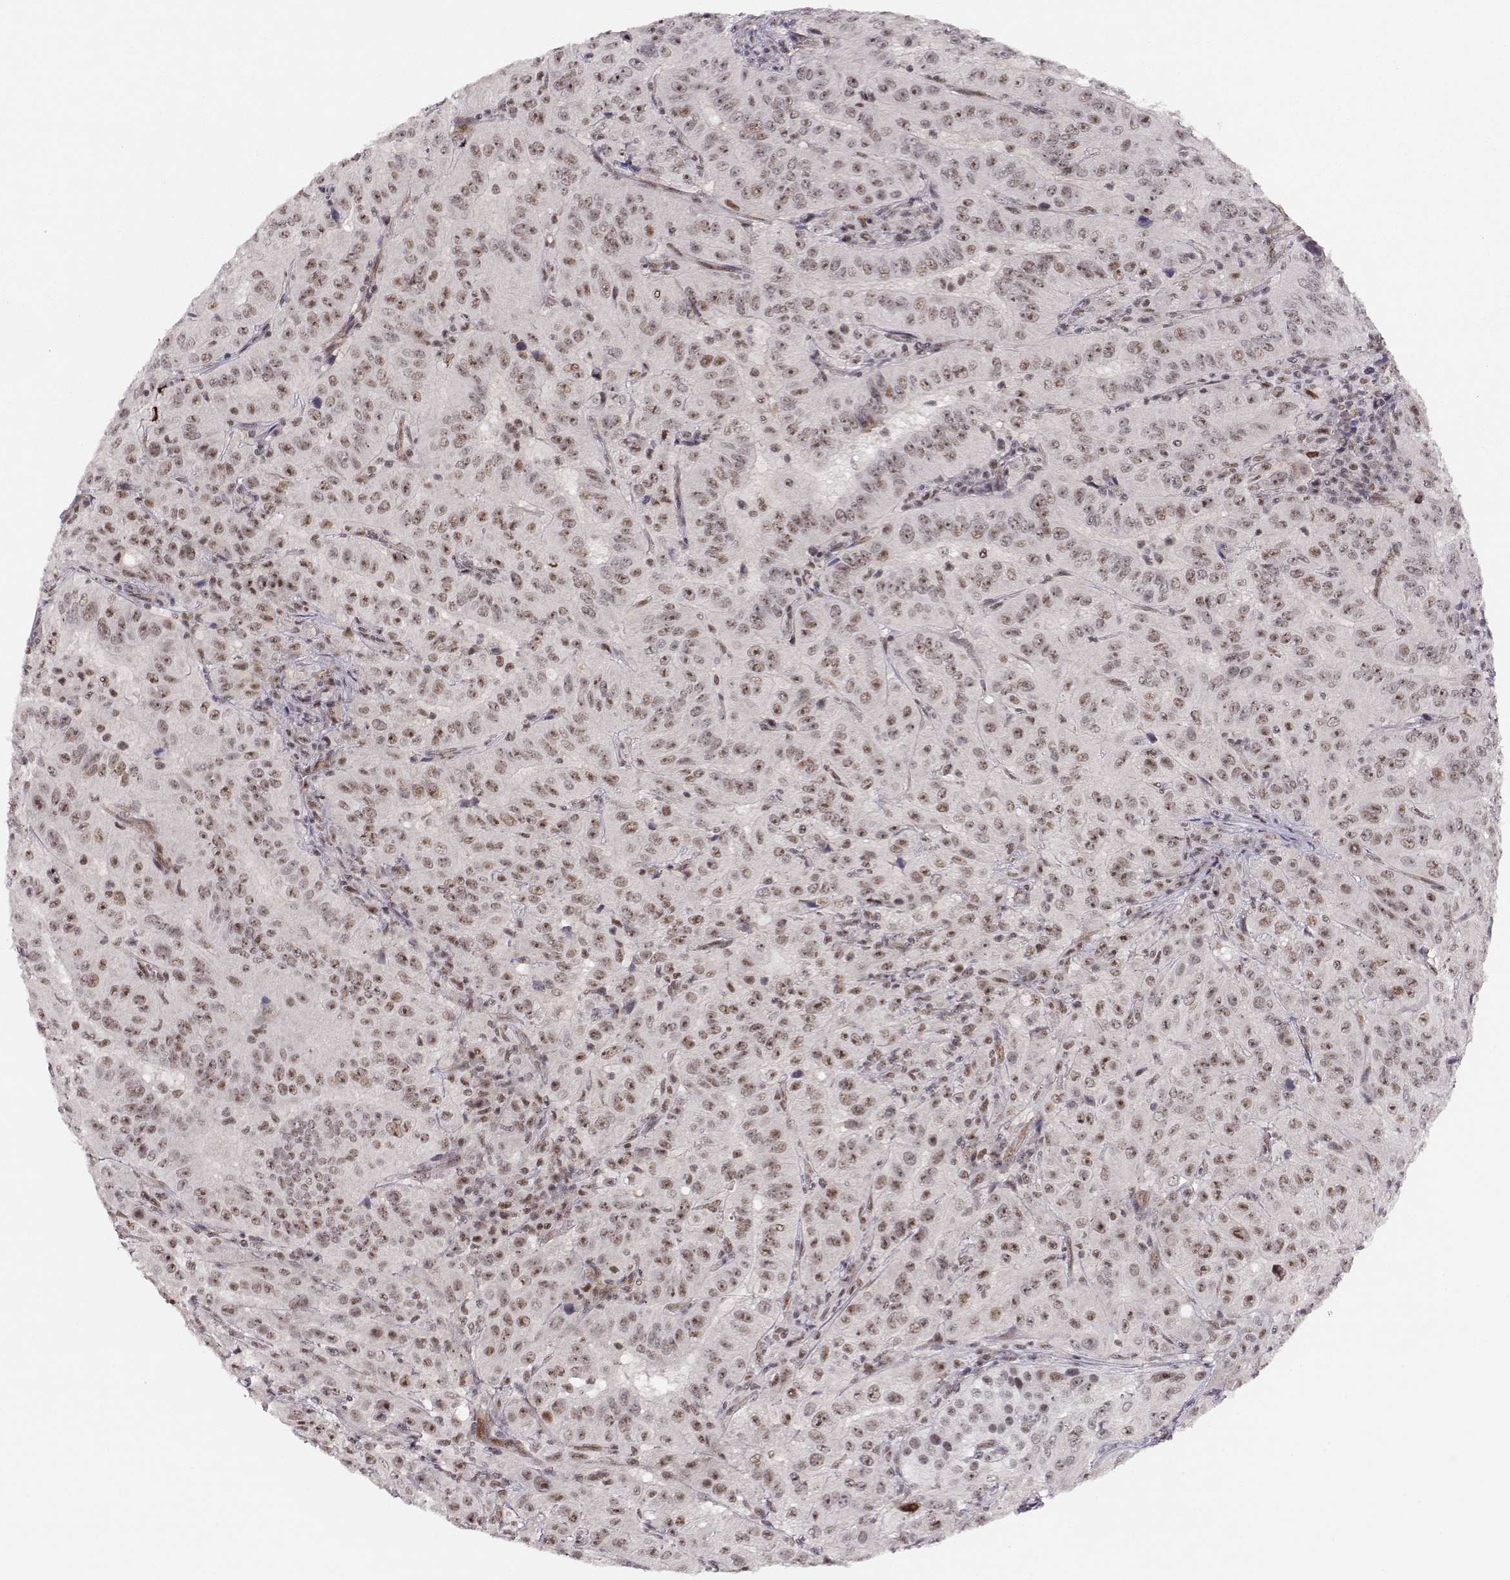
{"staining": {"intensity": "moderate", "quantity": "25%-75%", "location": "cytoplasmic/membranous,nuclear"}, "tissue": "pancreatic cancer", "cell_type": "Tumor cells", "image_type": "cancer", "snomed": [{"axis": "morphology", "description": "Adenocarcinoma, NOS"}, {"axis": "topography", "description": "Pancreas"}], "caption": "A medium amount of moderate cytoplasmic/membranous and nuclear staining is identified in approximately 25%-75% of tumor cells in adenocarcinoma (pancreatic) tissue.", "gene": "CIR1", "patient": {"sex": "male", "age": 63}}